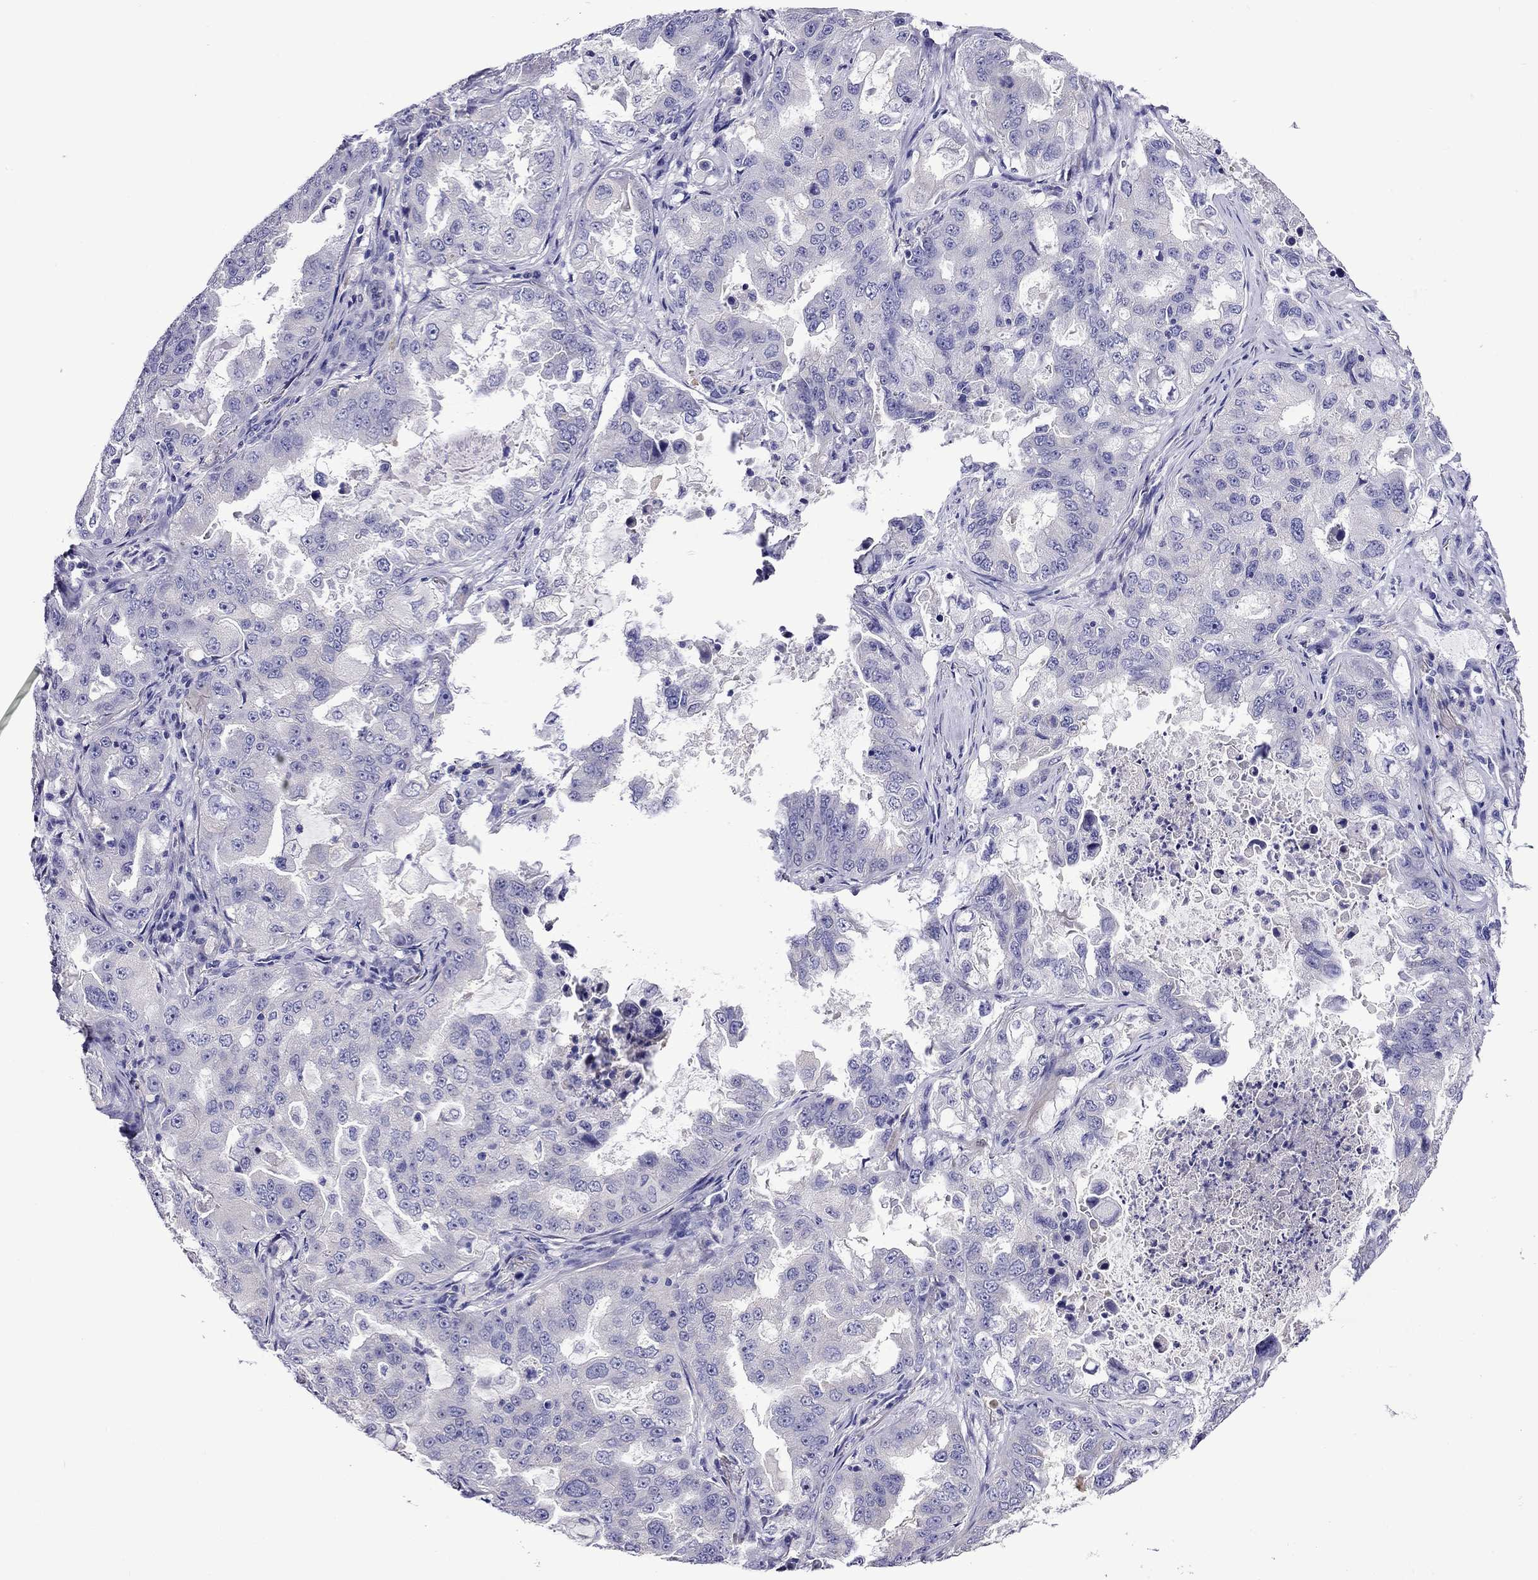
{"staining": {"intensity": "negative", "quantity": "none", "location": "none"}, "tissue": "lung cancer", "cell_type": "Tumor cells", "image_type": "cancer", "snomed": [{"axis": "morphology", "description": "Adenocarcinoma, NOS"}, {"axis": "topography", "description": "Lung"}], "caption": "Lung adenocarcinoma was stained to show a protein in brown. There is no significant positivity in tumor cells.", "gene": "SCG2", "patient": {"sex": "female", "age": 61}}